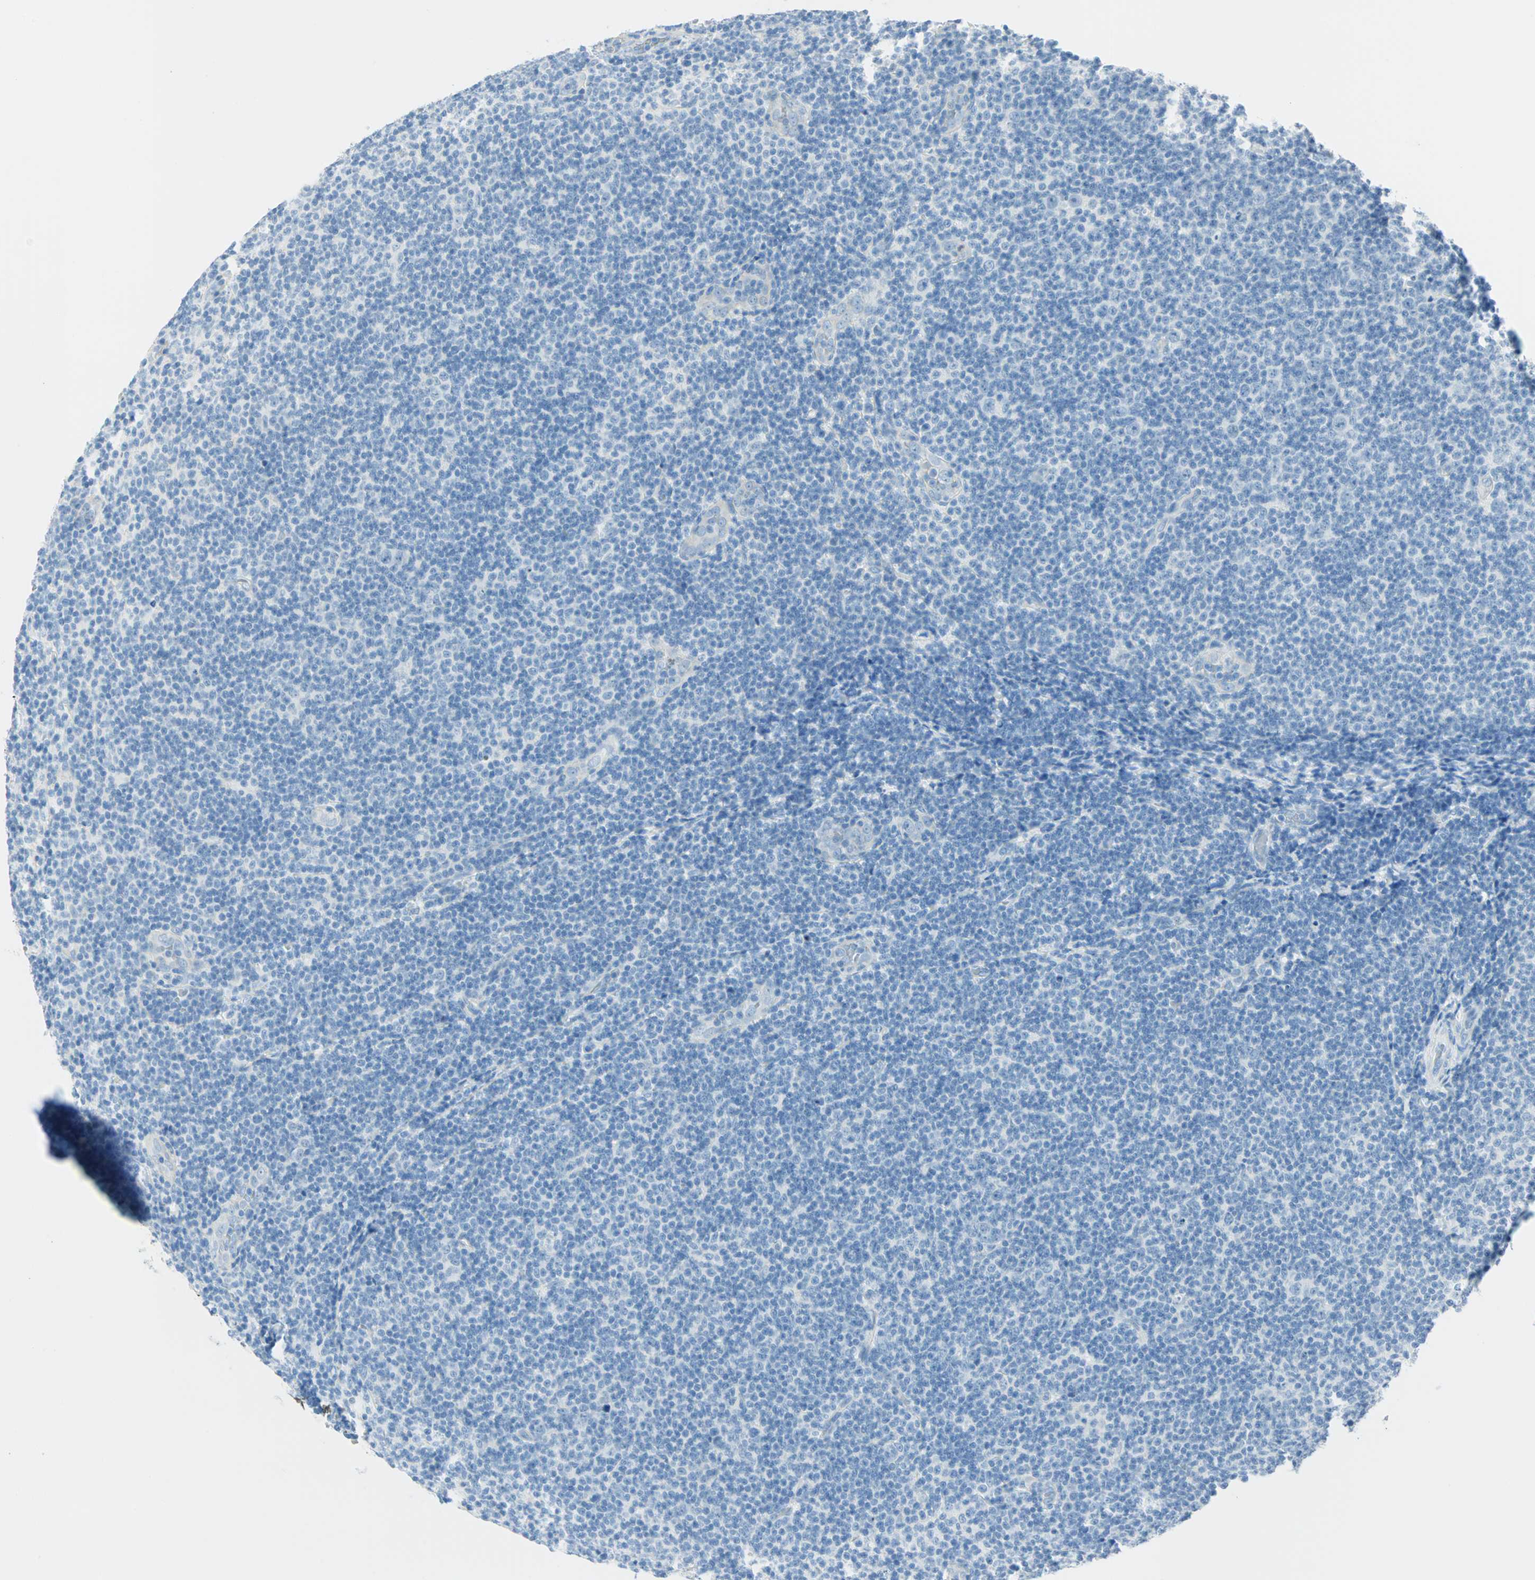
{"staining": {"intensity": "negative", "quantity": "none", "location": "none"}, "tissue": "lymphoma", "cell_type": "Tumor cells", "image_type": "cancer", "snomed": [{"axis": "morphology", "description": "Malignant lymphoma, non-Hodgkin's type, Low grade"}, {"axis": "topography", "description": "Lymph node"}], "caption": "Immunohistochemical staining of malignant lymphoma, non-Hodgkin's type (low-grade) demonstrates no significant positivity in tumor cells.", "gene": "MLLT10", "patient": {"sex": "male", "age": 83}}